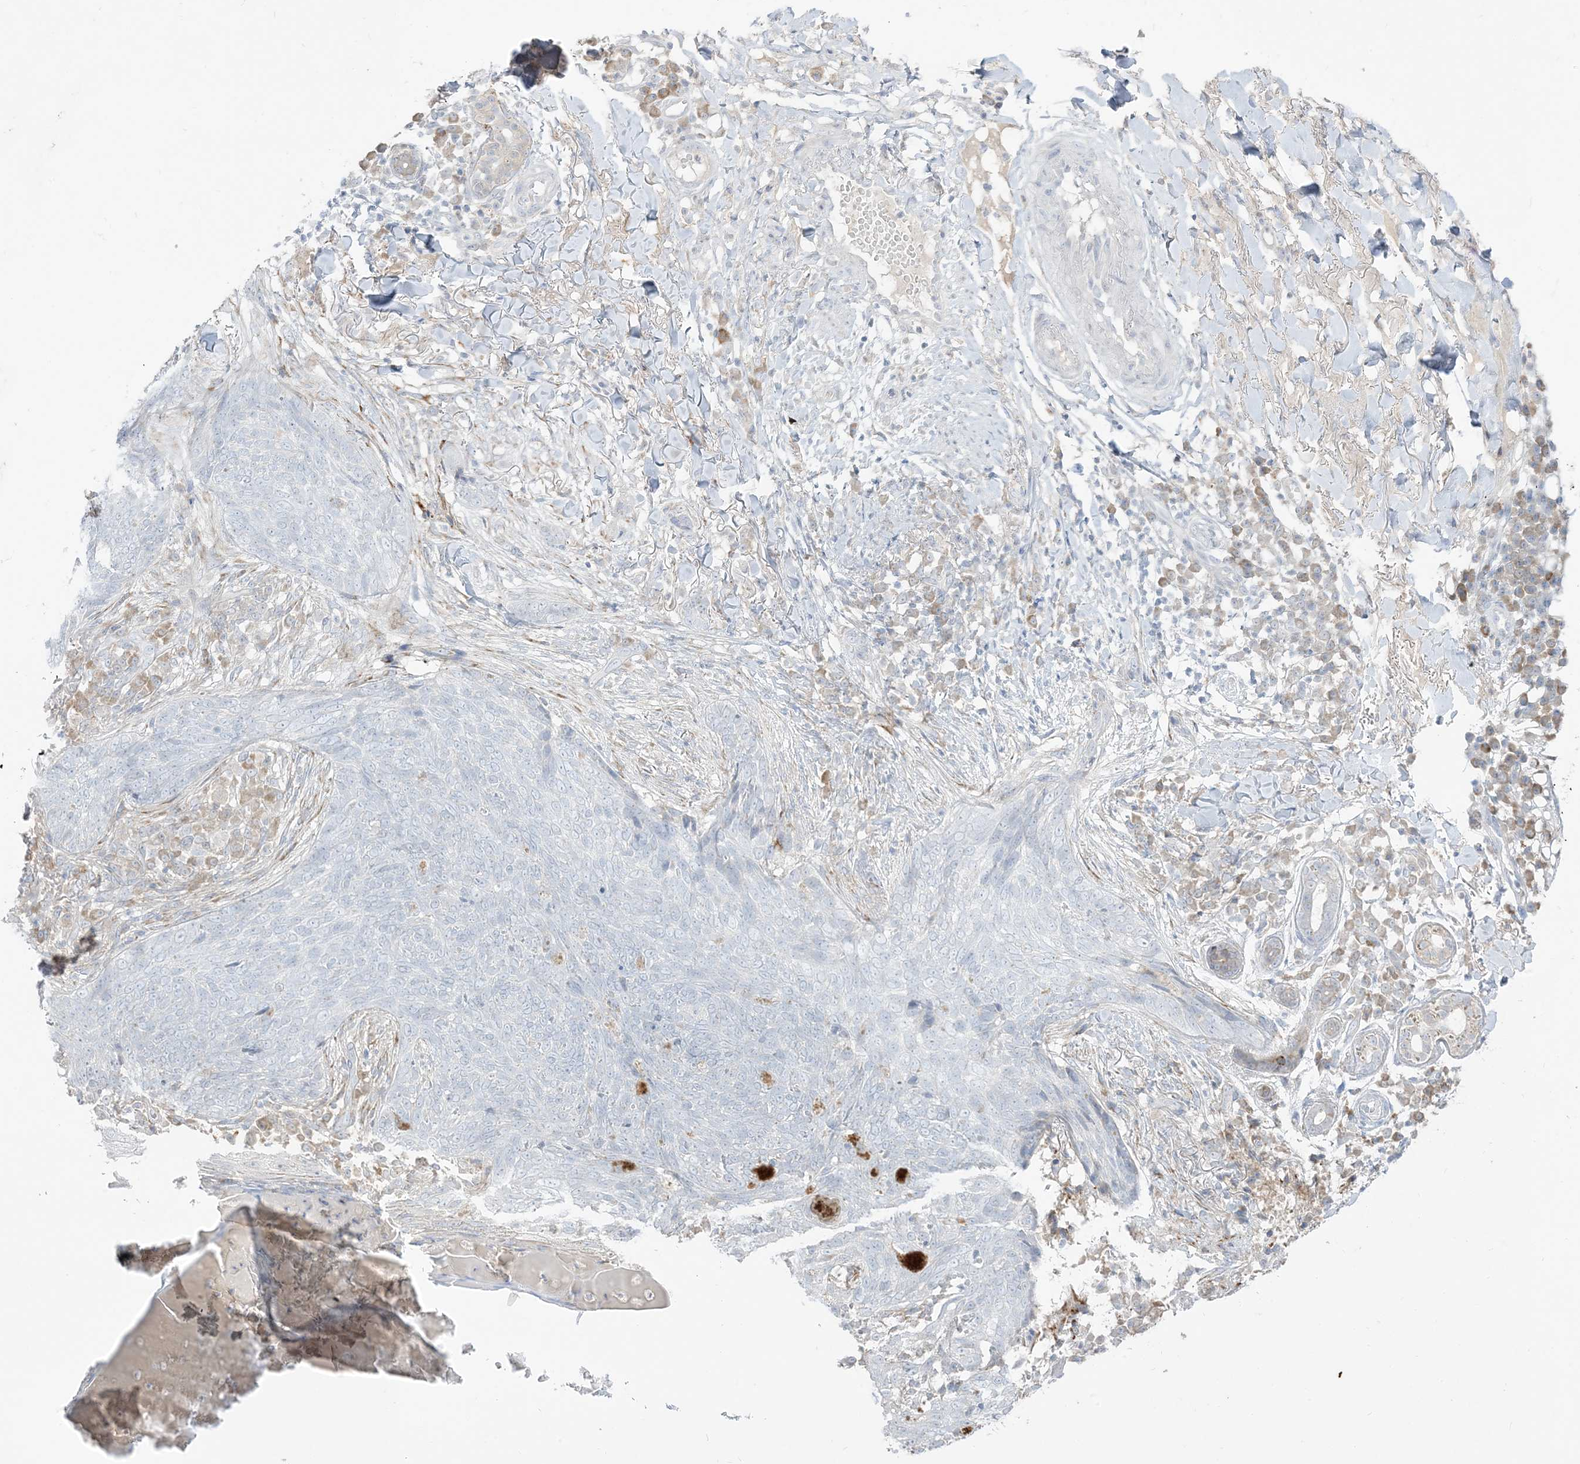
{"staining": {"intensity": "negative", "quantity": "none", "location": "none"}, "tissue": "skin cancer", "cell_type": "Tumor cells", "image_type": "cancer", "snomed": [{"axis": "morphology", "description": "Basal cell carcinoma"}, {"axis": "topography", "description": "Skin"}], "caption": "IHC image of neoplastic tissue: human skin cancer stained with DAB (3,3'-diaminobenzidine) reveals no significant protein positivity in tumor cells.", "gene": "LOXL3", "patient": {"sex": "male", "age": 85}}